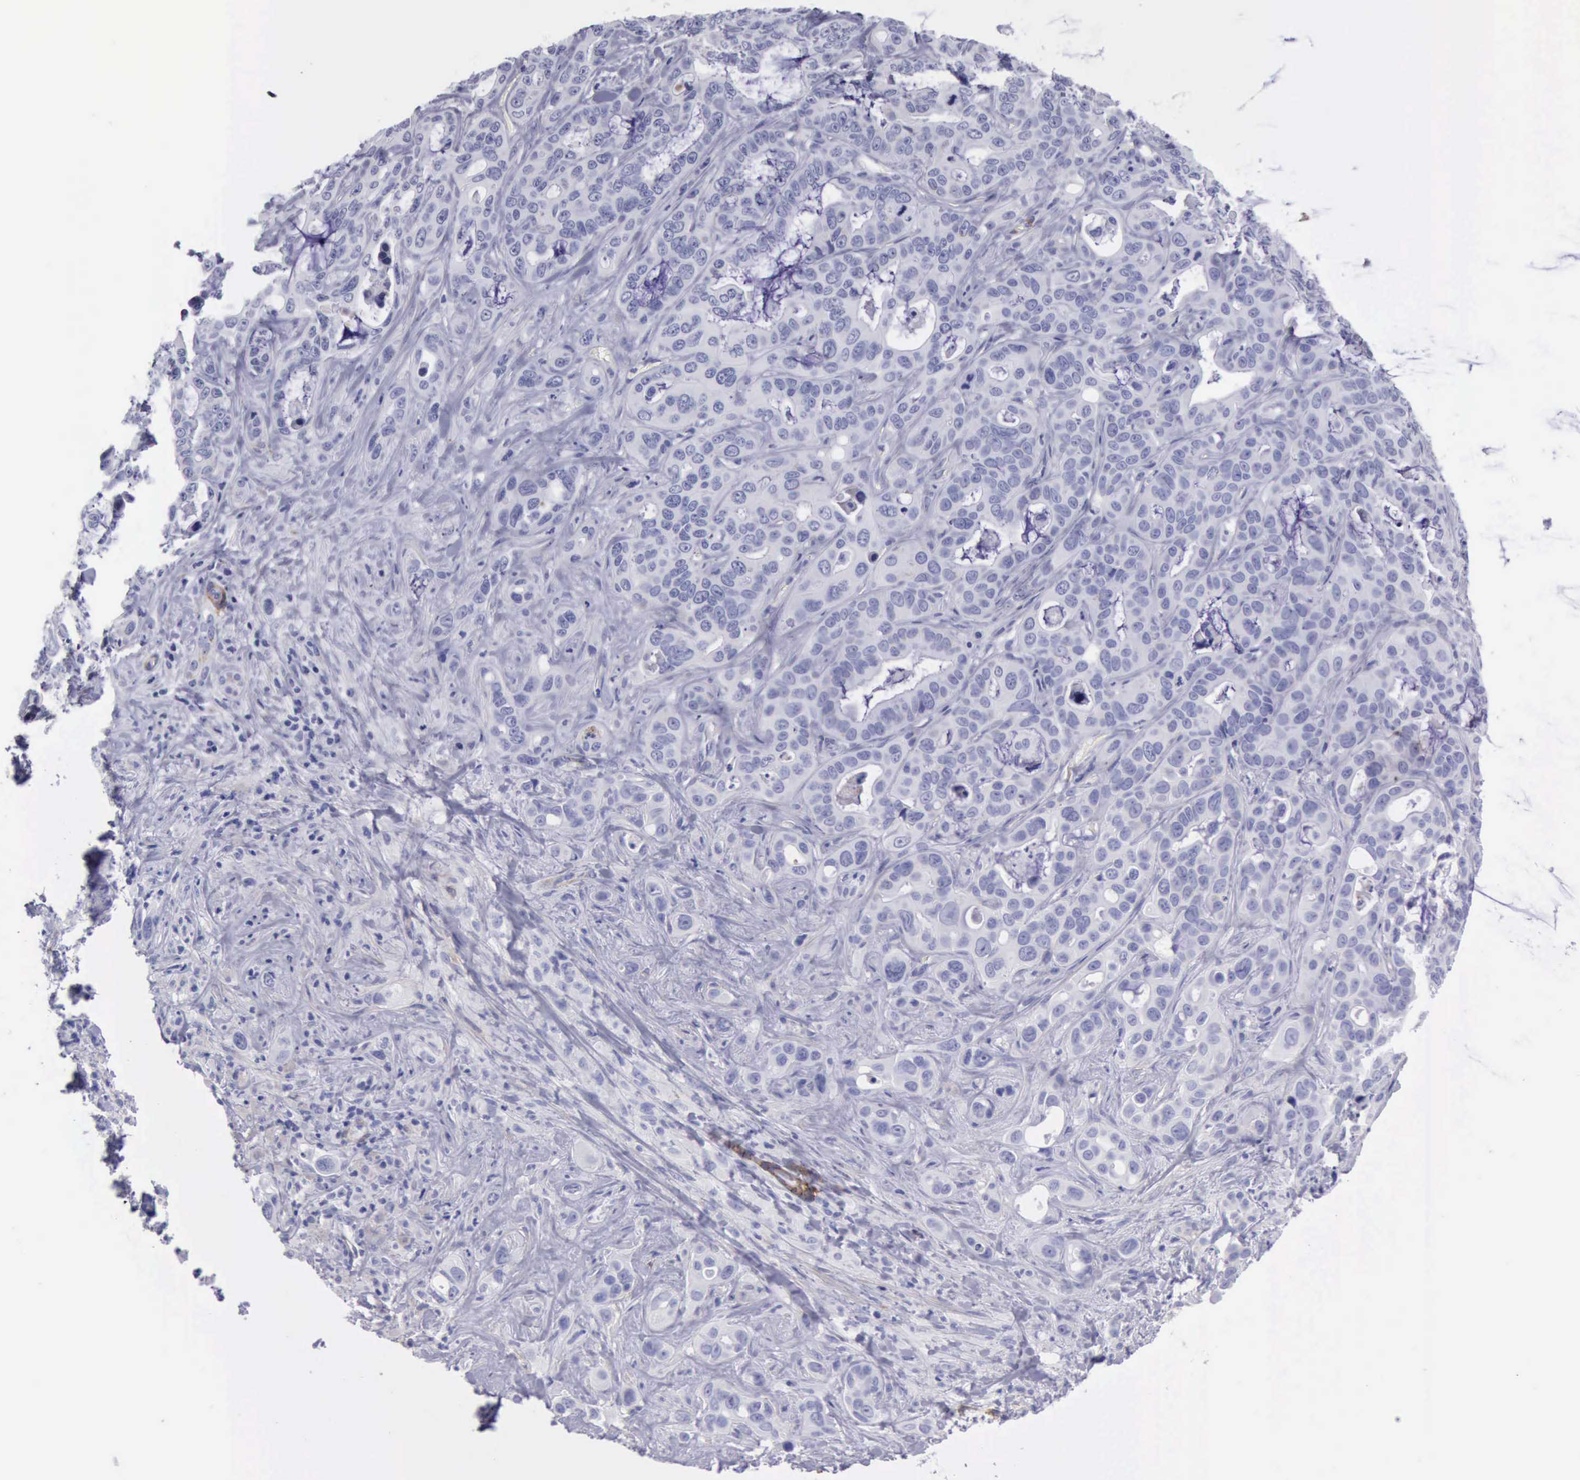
{"staining": {"intensity": "negative", "quantity": "none", "location": "none"}, "tissue": "liver cancer", "cell_type": "Tumor cells", "image_type": "cancer", "snomed": [{"axis": "morphology", "description": "Cholangiocarcinoma"}, {"axis": "topography", "description": "Liver"}], "caption": "Micrograph shows no protein staining in tumor cells of liver cancer (cholangiocarcinoma) tissue.", "gene": "AOC3", "patient": {"sex": "female", "age": 79}}